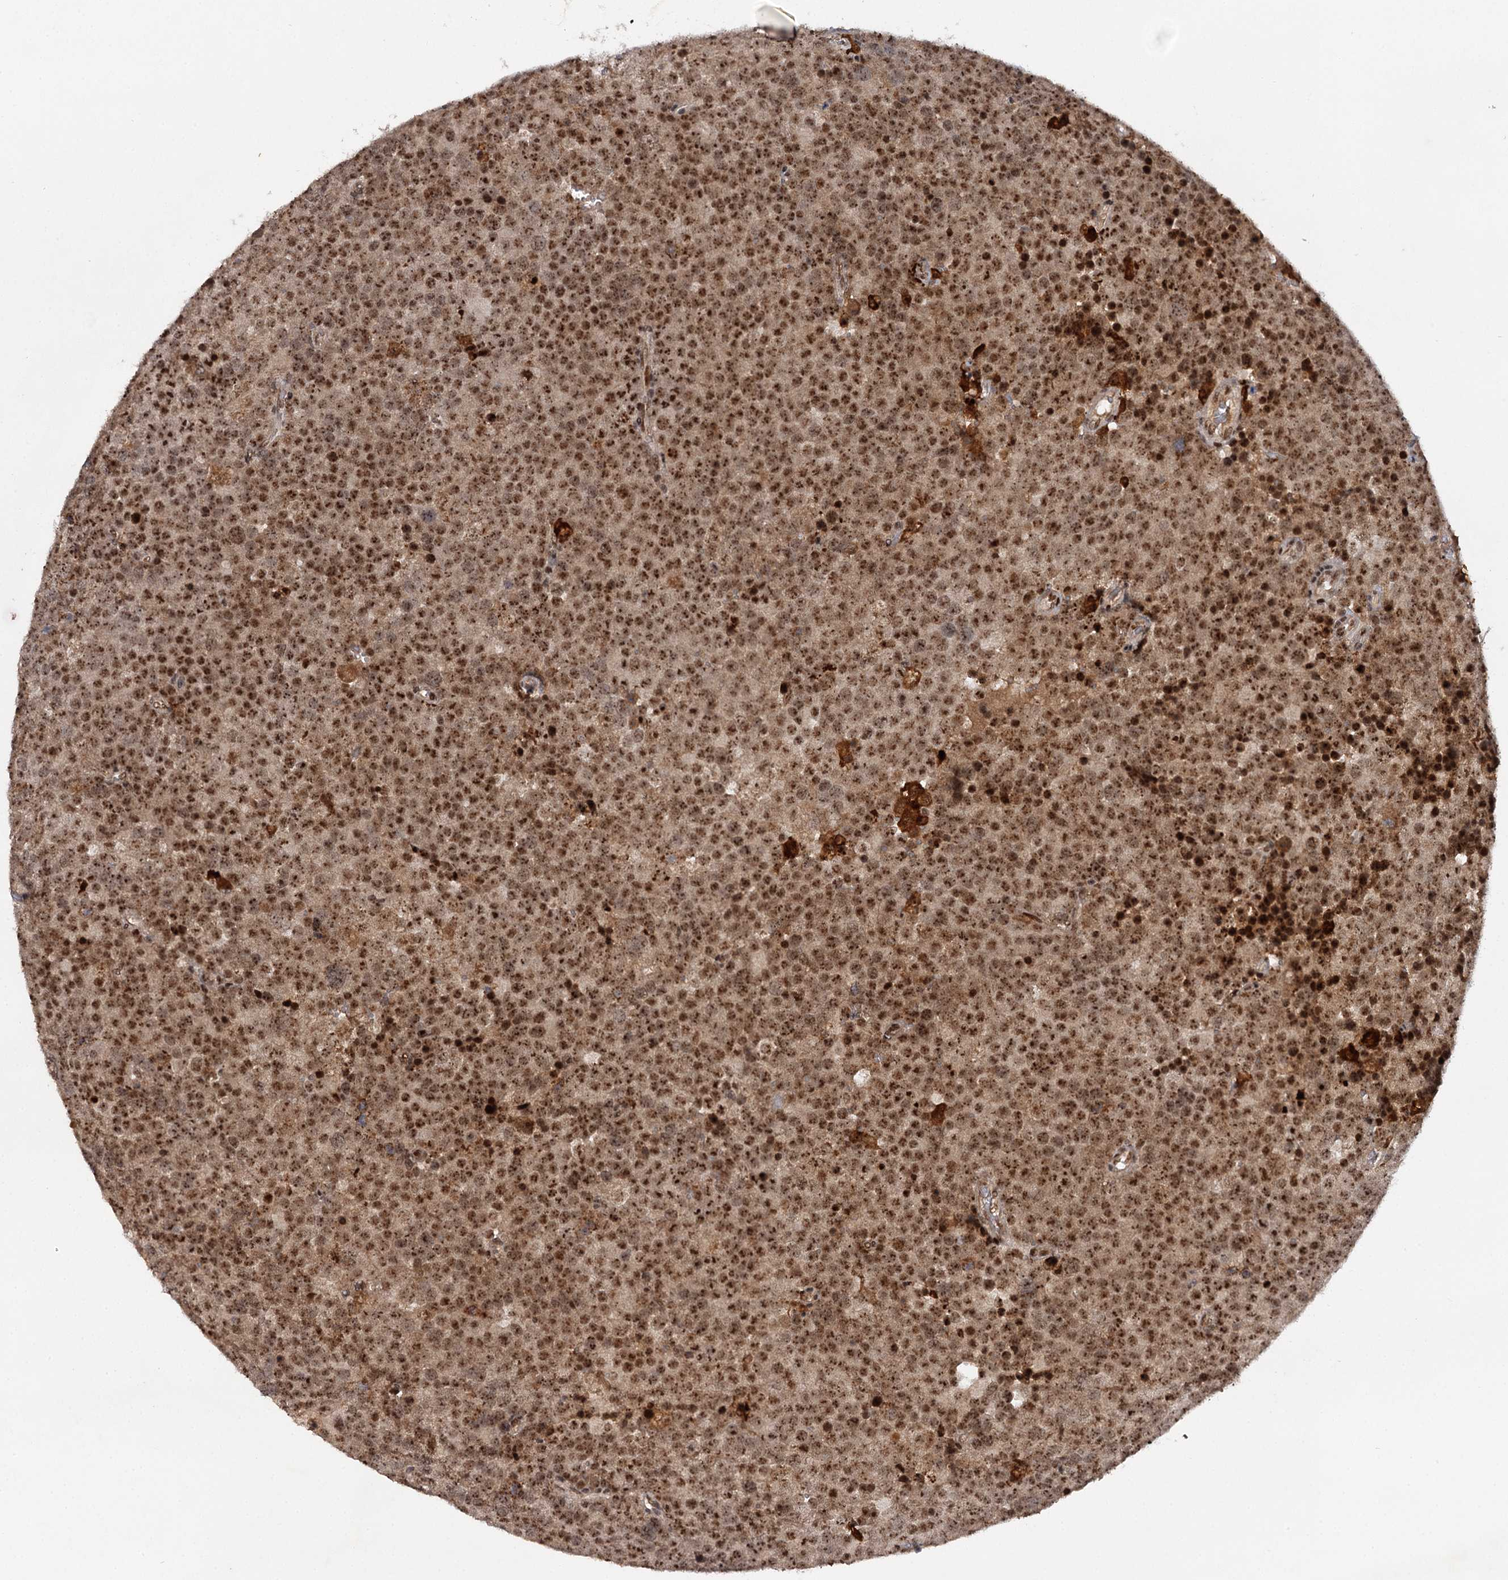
{"staining": {"intensity": "moderate", "quantity": ">75%", "location": "nuclear"}, "tissue": "testis cancer", "cell_type": "Tumor cells", "image_type": "cancer", "snomed": [{"axis": "morphology", "description": "Seminoma, NOS"}, {"axis": "topography", "description": "Testis"}], "caption": "An IHC micrograph of tumor tissue is shown. Protein staining in brown labels moderate nuclear positivity in testis cancer (seminoma) within tumor cells.", "gene": "BUD13", "patient": {"sex": "male", "age": 71}}